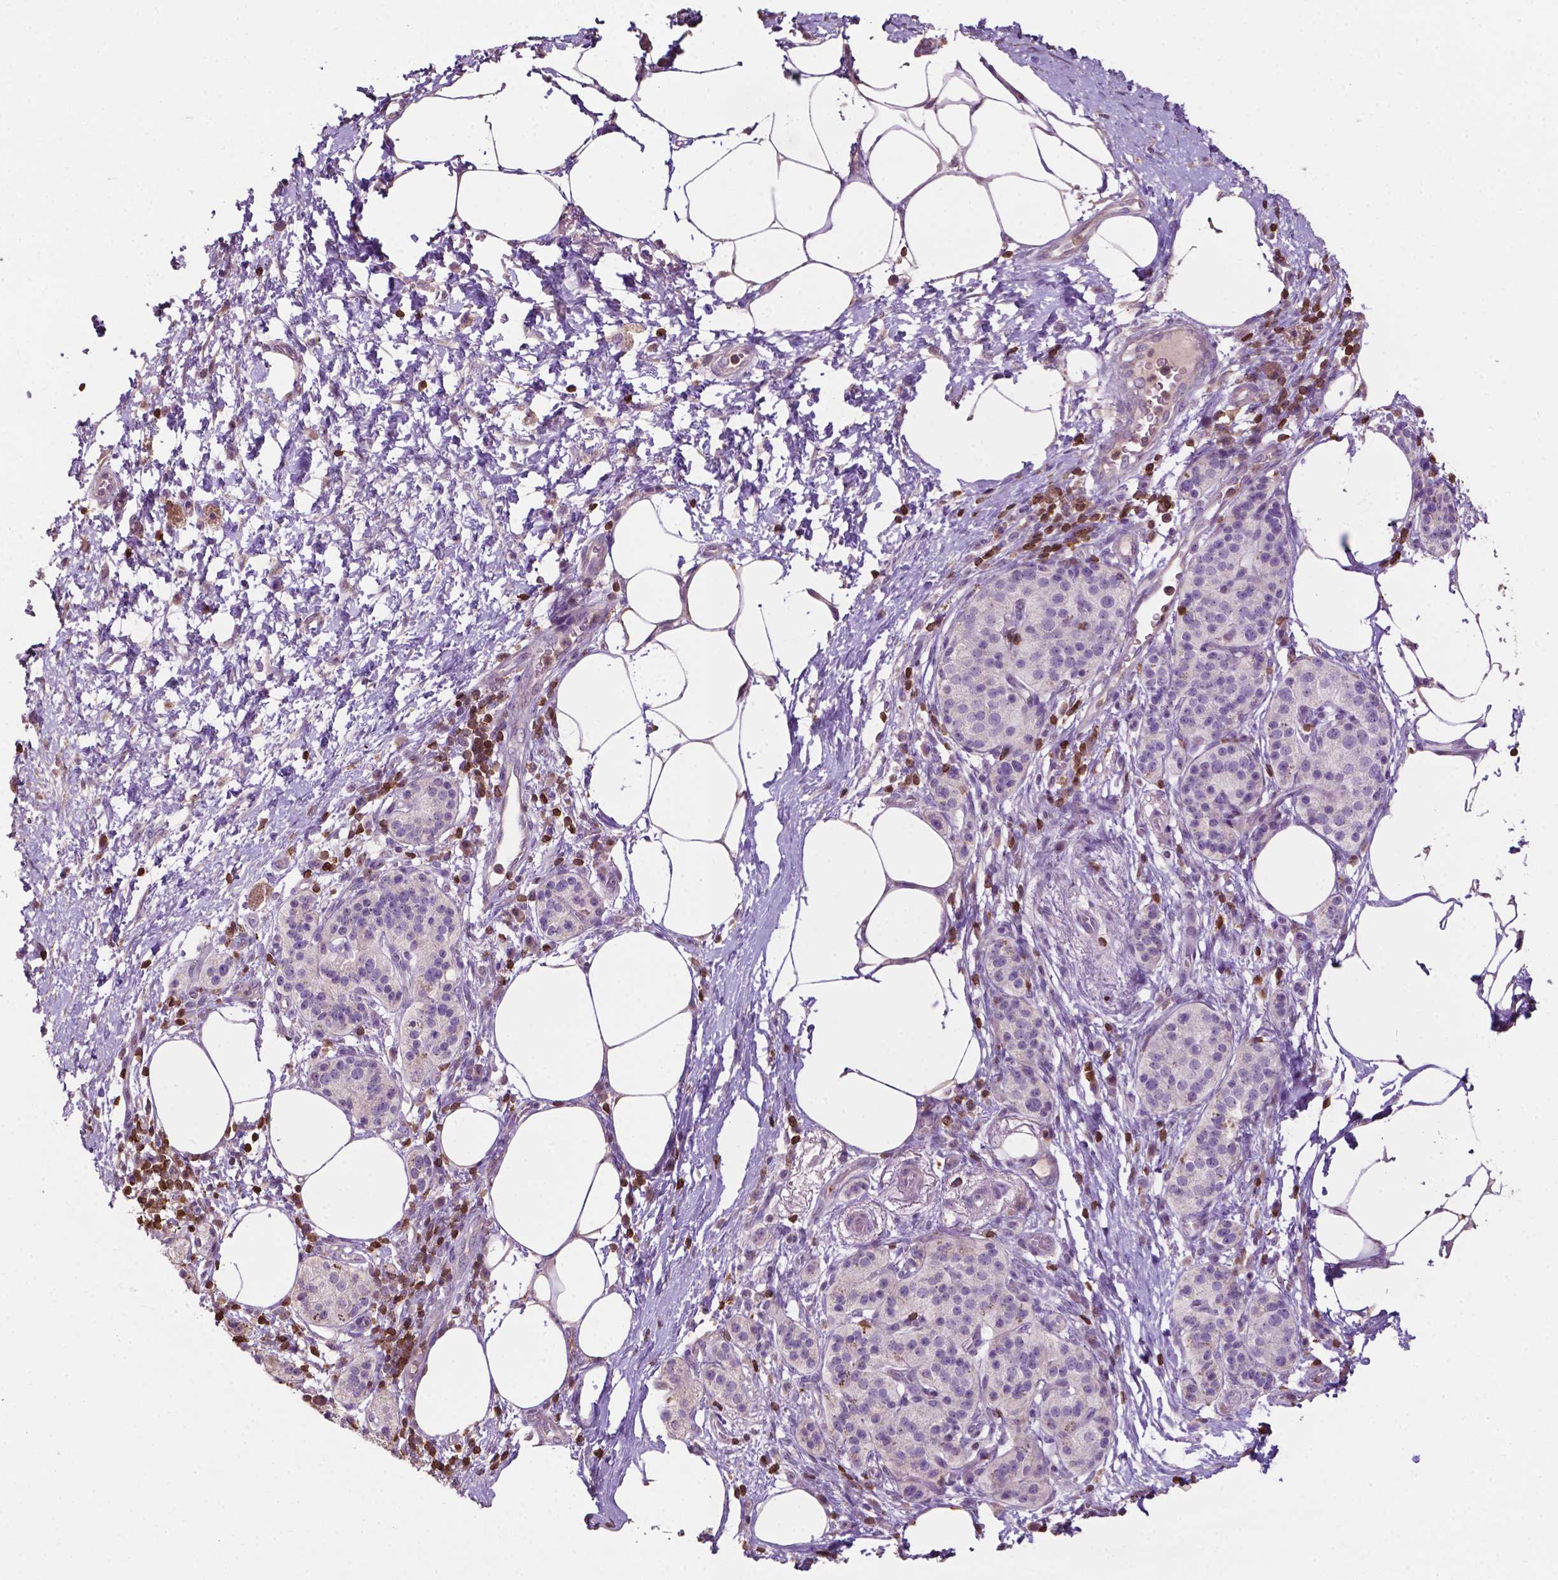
{"staining": {"intensity": "negative", "quantity": "none", "location": "none"}, "tissue": "pancreatic cancer", "cell_type": "Tumor cells", "image_type": "cancer", "snomed": [{"axis": "morphology", "description": "Adenocarcinoma, NOS"}, {"axis": "topography", "description": "Pancreas"}], "caption": "An image of human pancreatic cancer (adenocarcinoma) is negative for staining in tumor cells.", "gene": "TBC1D10C", "patient": {"sex": "female", "age": 72}}